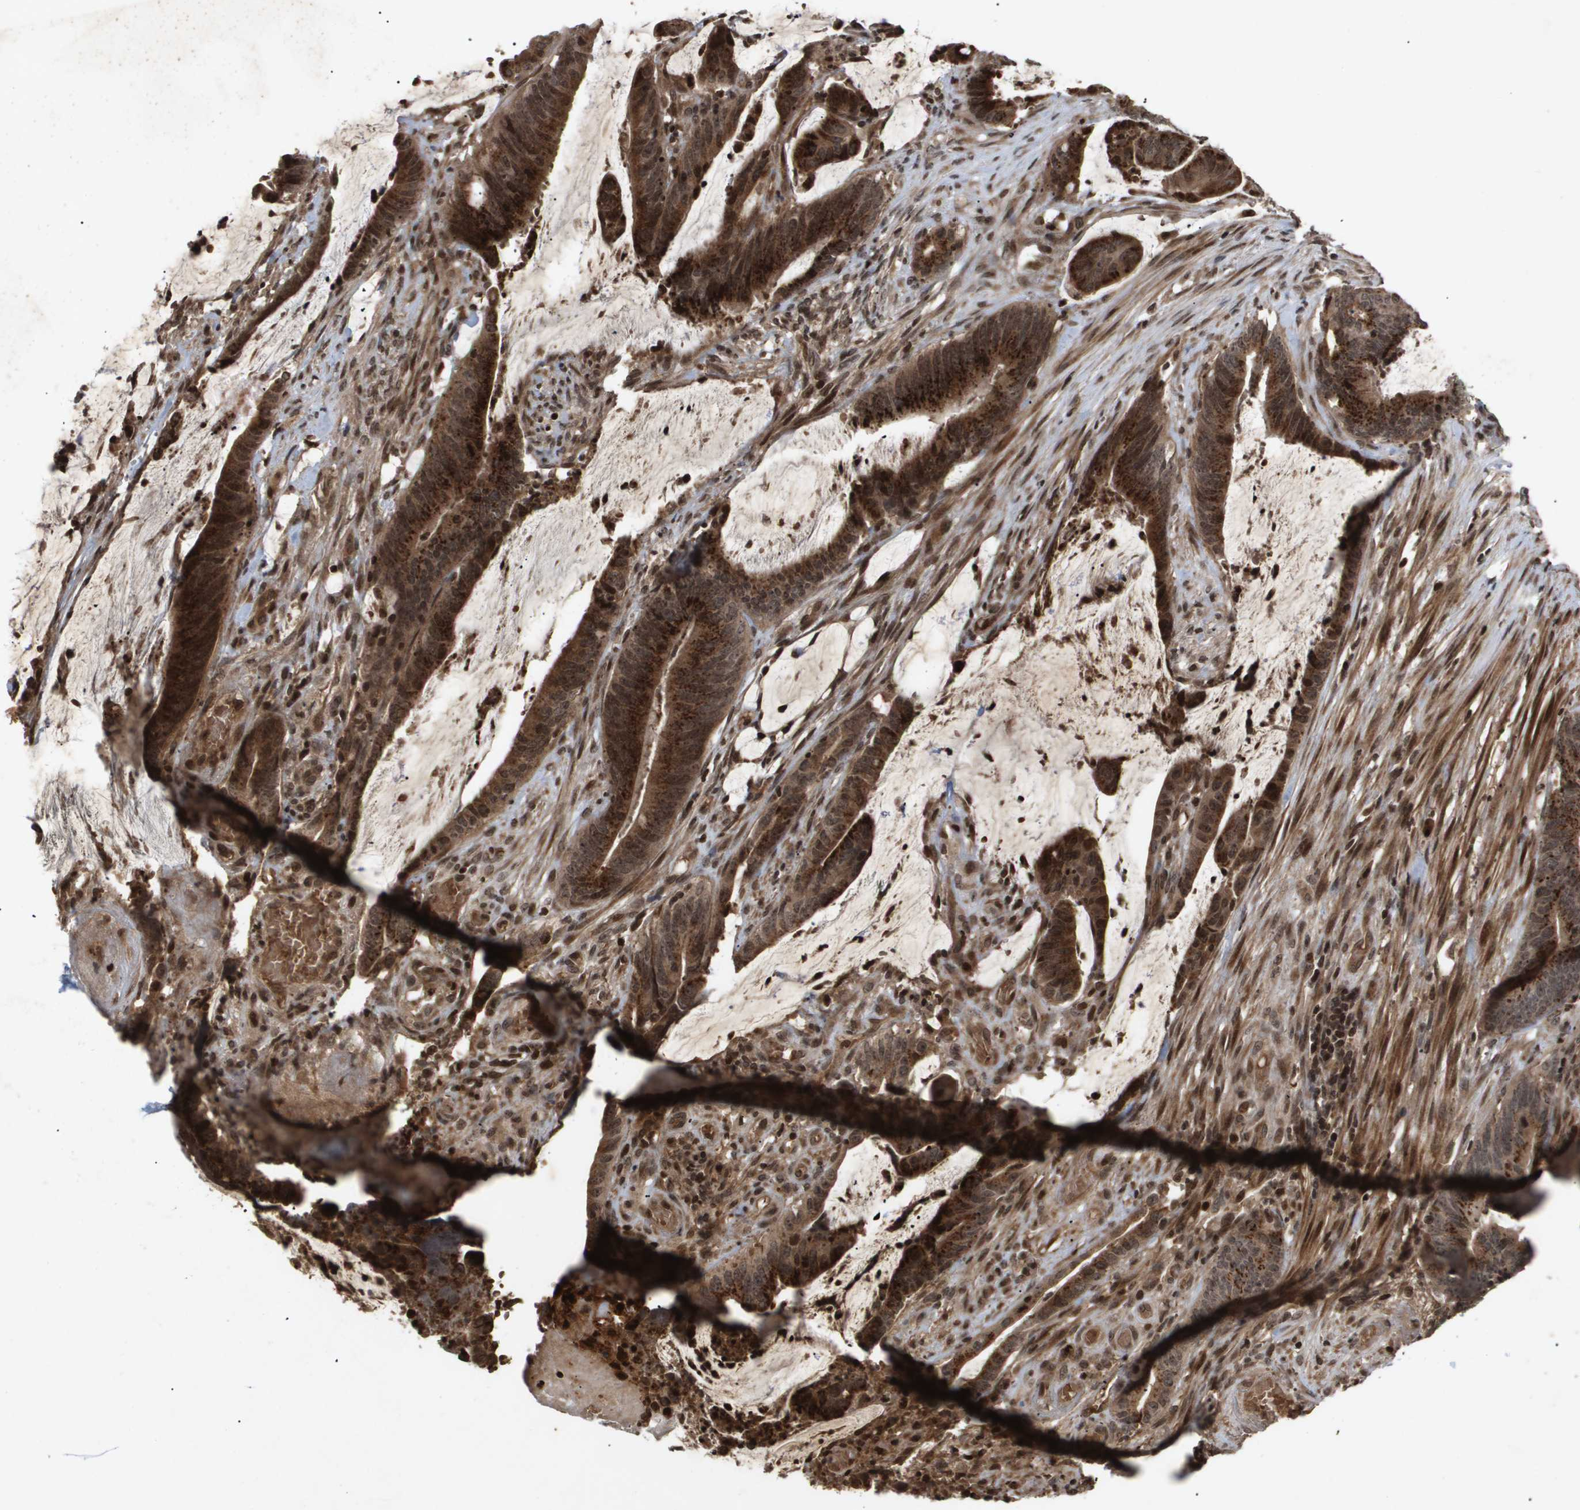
{"staining": {"intensity": "strong", "quantity": ">75%", "location": "cytoplasmic/membranous,nuclear"}, "tissue": "colorectal cancer", "cell_type": "Tumor cells", "image_type": "cancer", "snomed": [{"axis": "morphology", "description": "Adenocarcinoma, NOS"}, {"axis": "topography", "description": "Rectum"}], "caption": "This is a histology image of immunohistochemistry staining of colorectal cancer, which shows strong positivity in the cytoplasmic/membranous and nuclear of tumor cells.", "gene": "HSPA6", "patient": {"sex": "female", "age": 66}}